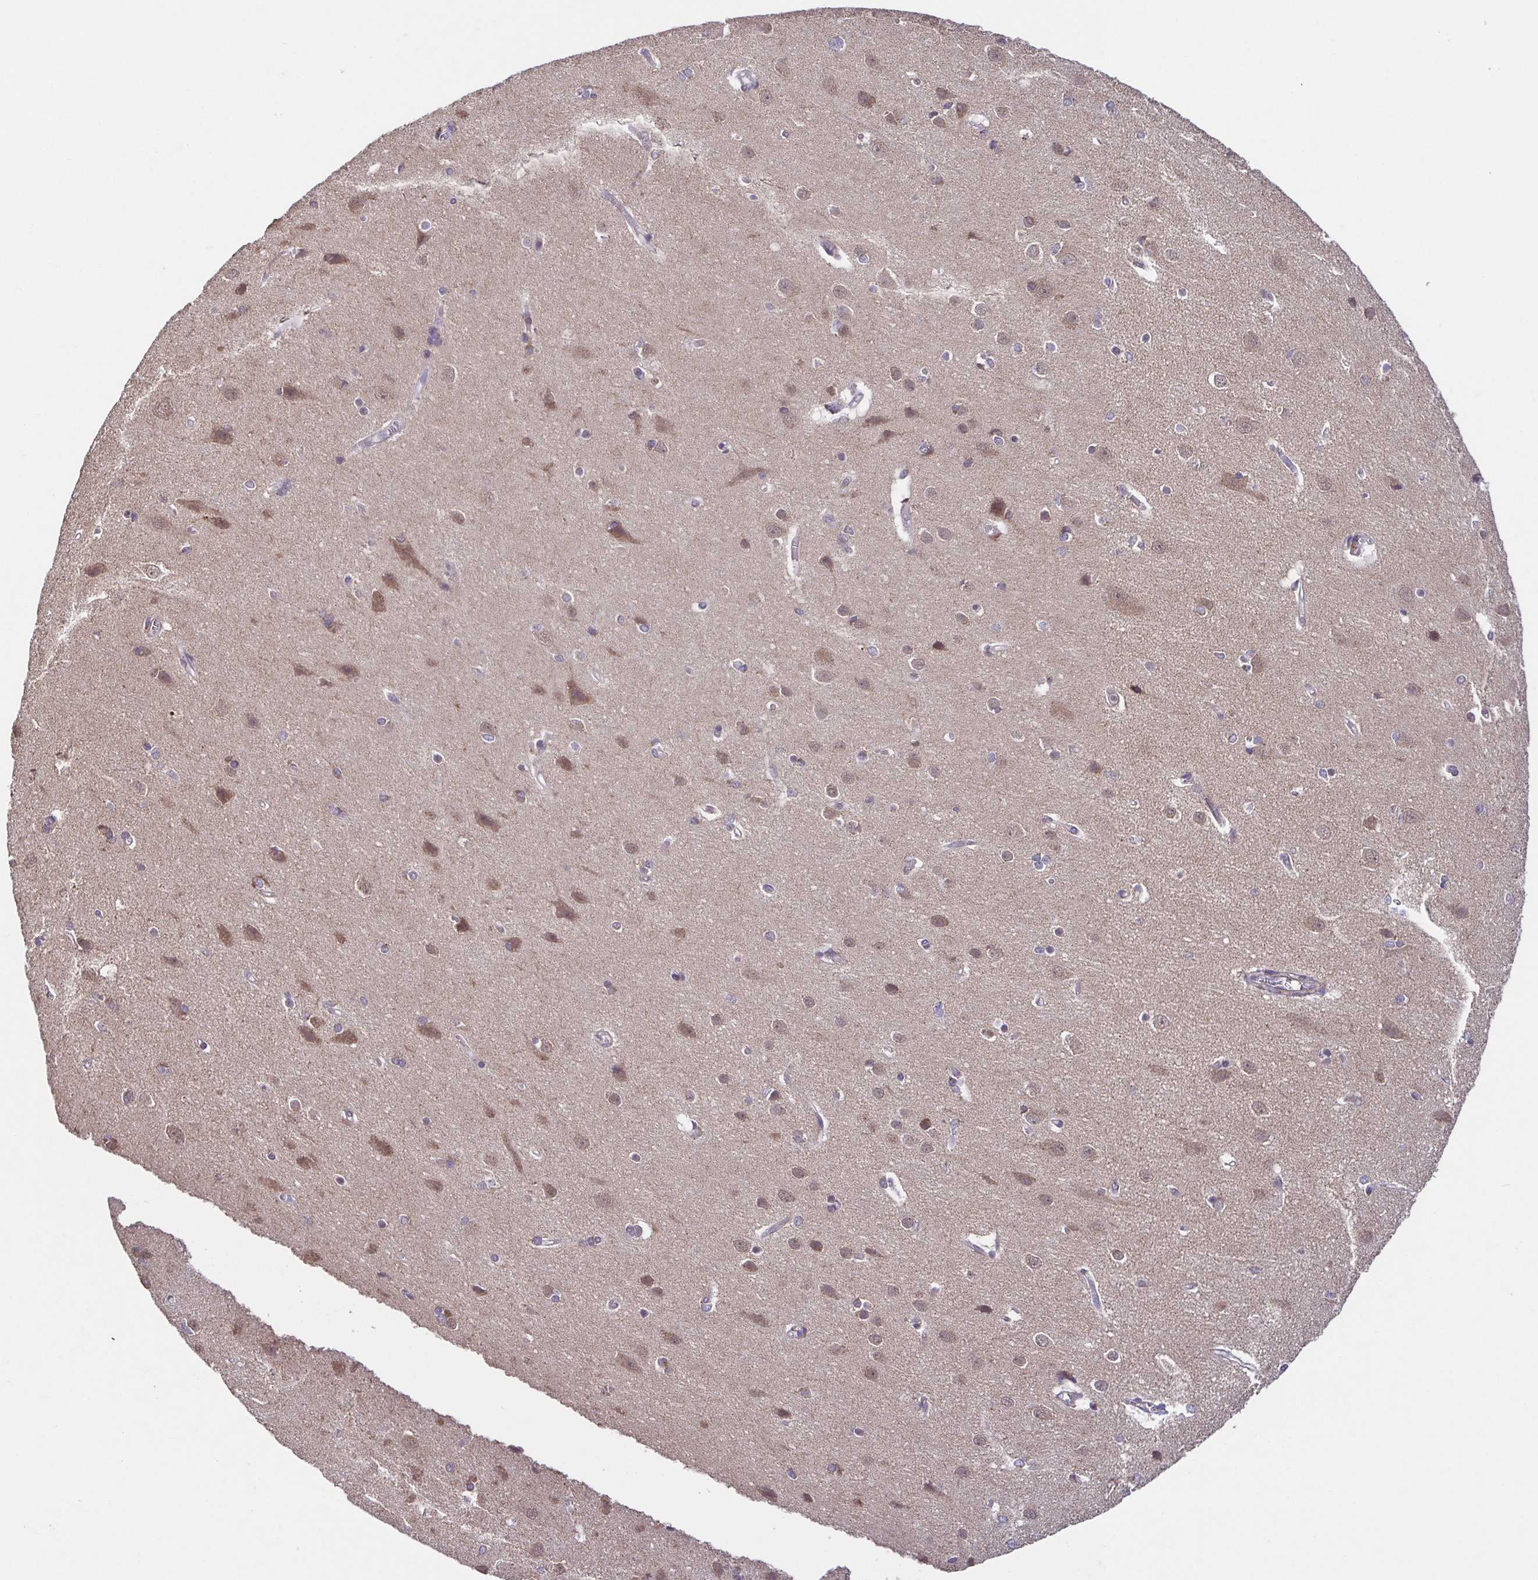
{"staining": {"intensity": "negative", "quantity": "none", "location": "none"}, "tissue": "cerebral cortex", "cell_type": "Endothelial cells", "image_type": "normal", "snomed": [{"axis": "morphology", "description": "Normal tissue, NOS"}, {"axis": "topography", "description": "Cerebral cortex"}], "caption": "Immunohistochemistry (IHC) photomicrograph of normal cerebral cortex: cerebral cortex stained with DAB reveals no significant protein positivity in endothelial cells.", "gene": "DIP2B", "patient": {"sex": "male", "age": 37}}